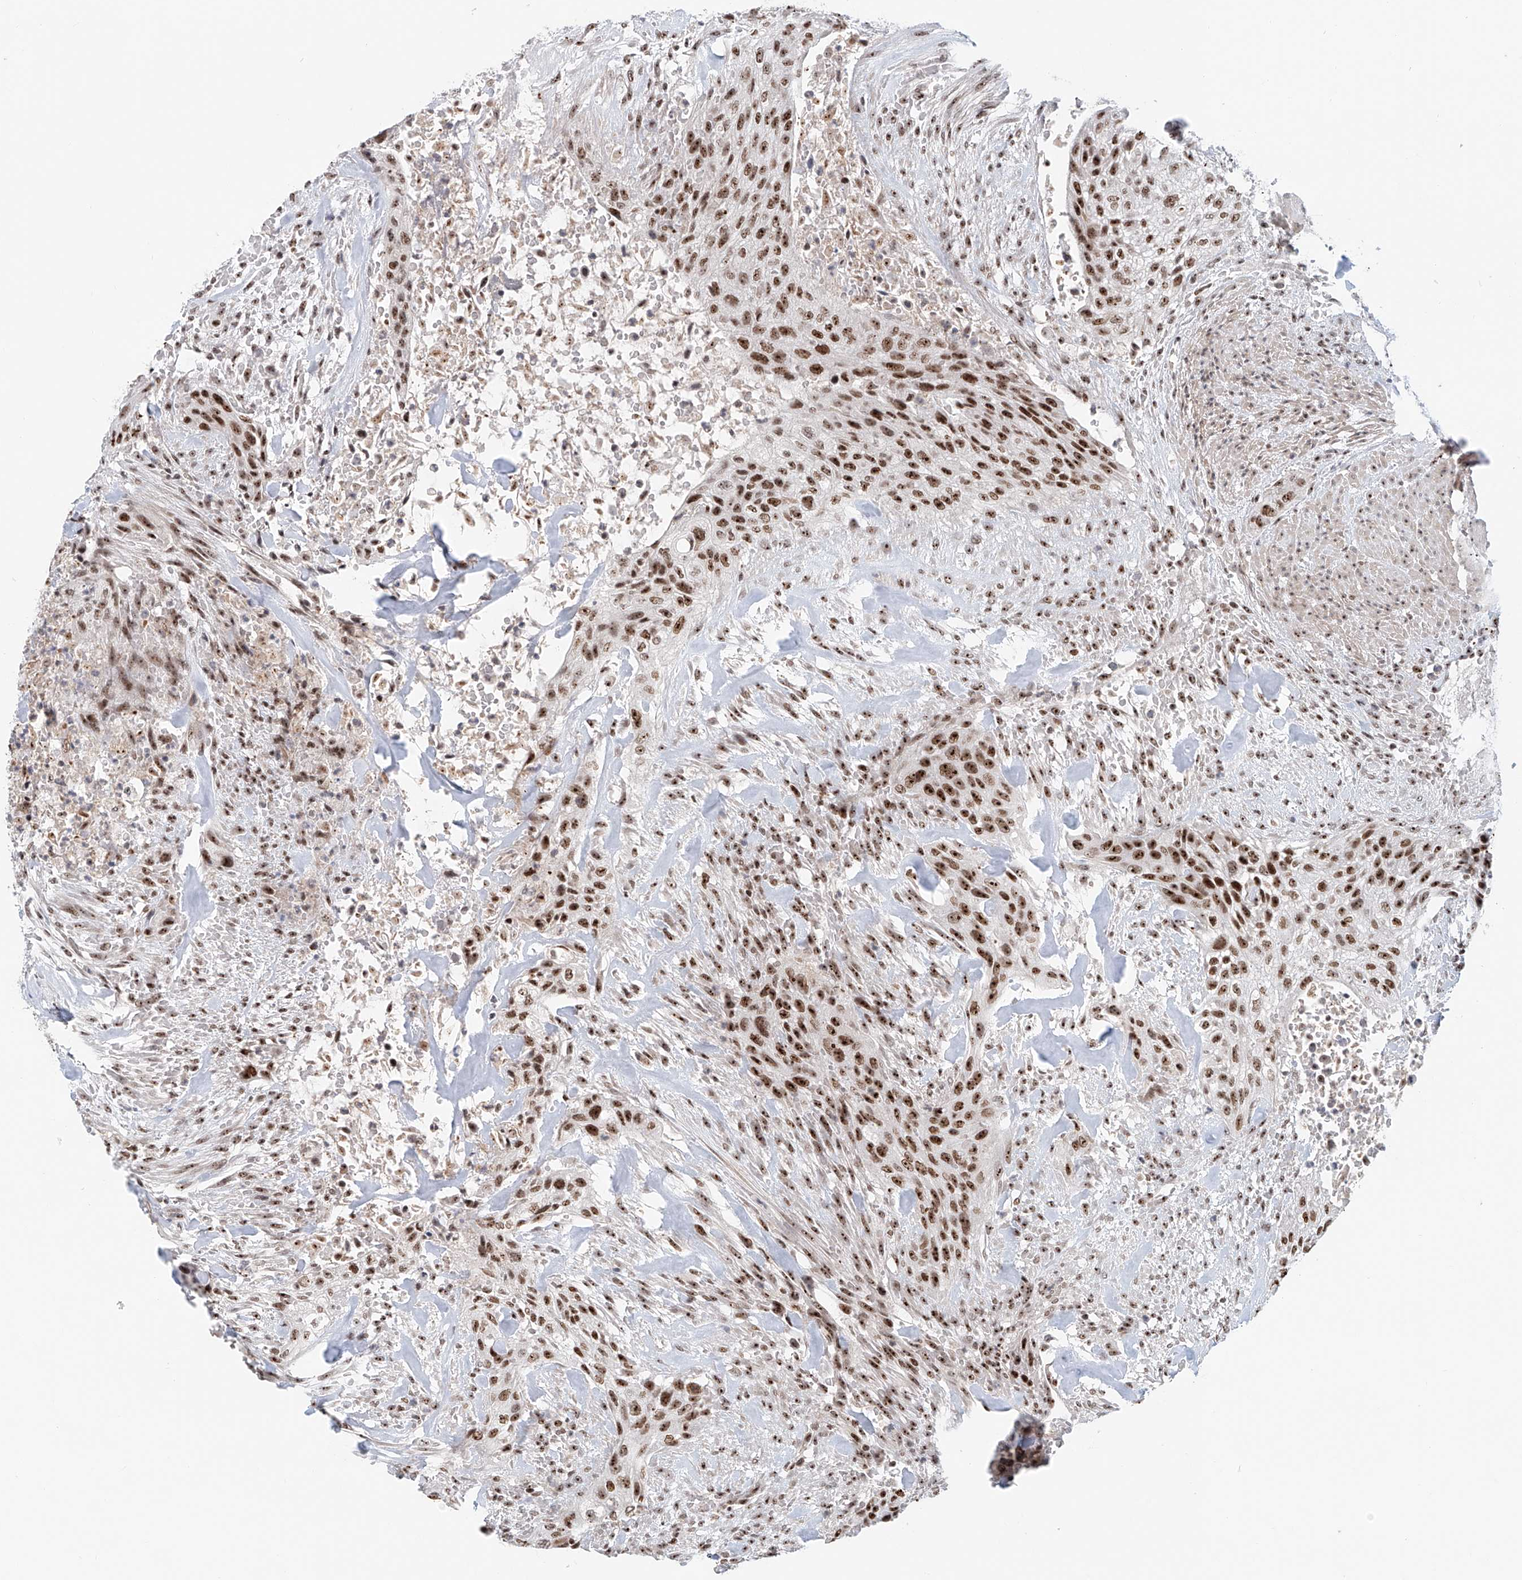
{"staining": {"intensity": "strong", "quantity": ">75%", "location": "nuclear"}, "tissue": "urothelial cancer", "cell_type": "Tumor cells", "image_type": "cancer", "snomed": [{"axis": "morphology", "description": "Urothelial carcinoma, High grade"}, {"axis": "topography", "description": "Urinary bladder"}], "caption": "An immunohistochemistry (IHC) histopathology image of neoplastic tissue is shown. Protein staining in brown labels strong nuclear positivity in urothelial carcinoma (high-grade) within tumor cells. The staining is performed using DAB (3,3'-diaminobenzidine) brown chromogen to label protein expression. The nuclei are counter-stained blue using hematoxylin.", "gene": "PRUNE2", "patient": {"sex": "male", "age": 35}}